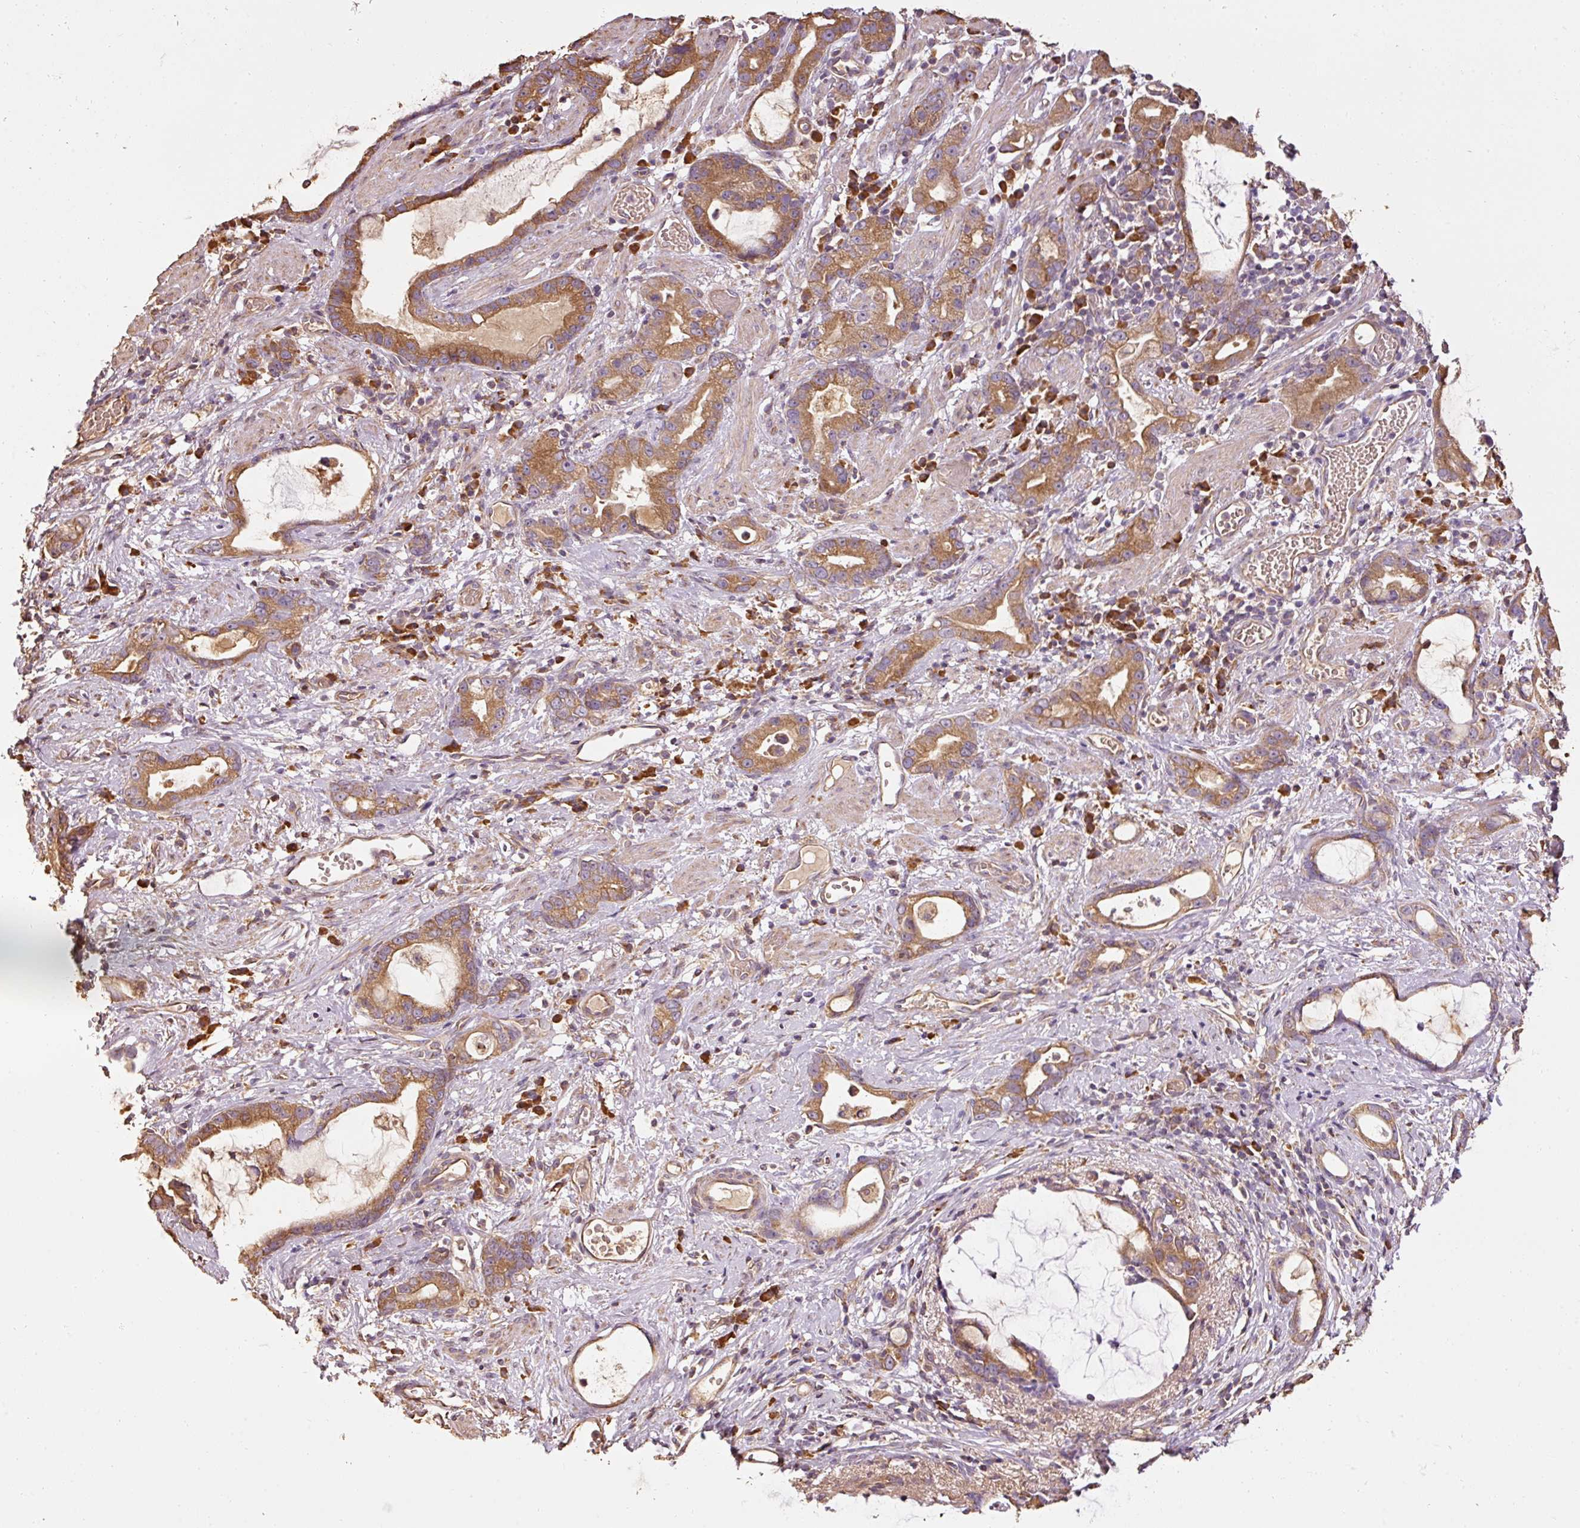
{"staining": {"intensity": "moderate", "quantity": ">75%", "location": "cytoplasmic/membranous"}, "tissue": "stomach cancer", "cell_type": "Tumor cells", "image_type": "cancer", "snomed": [{"axis": "morphology", "description": "Adenocarcinoma, NOS"}, {"axis": "topography", "description": "Stomach"}], "caption": "An IHC histopathology image of neoplastic tissue is shown. Protein staining in brown shows moderate cytoplasmic/membranous positivity in stomach cancer within tumor cells. The staining was performed using DAB (3,3'-diaminobenzidine), with brown indicating positive protein expression. Nuclei are stained blue with hematoxylin.", "gene": "EFHC1", "patient": {"sex": "male", "age": 55}}